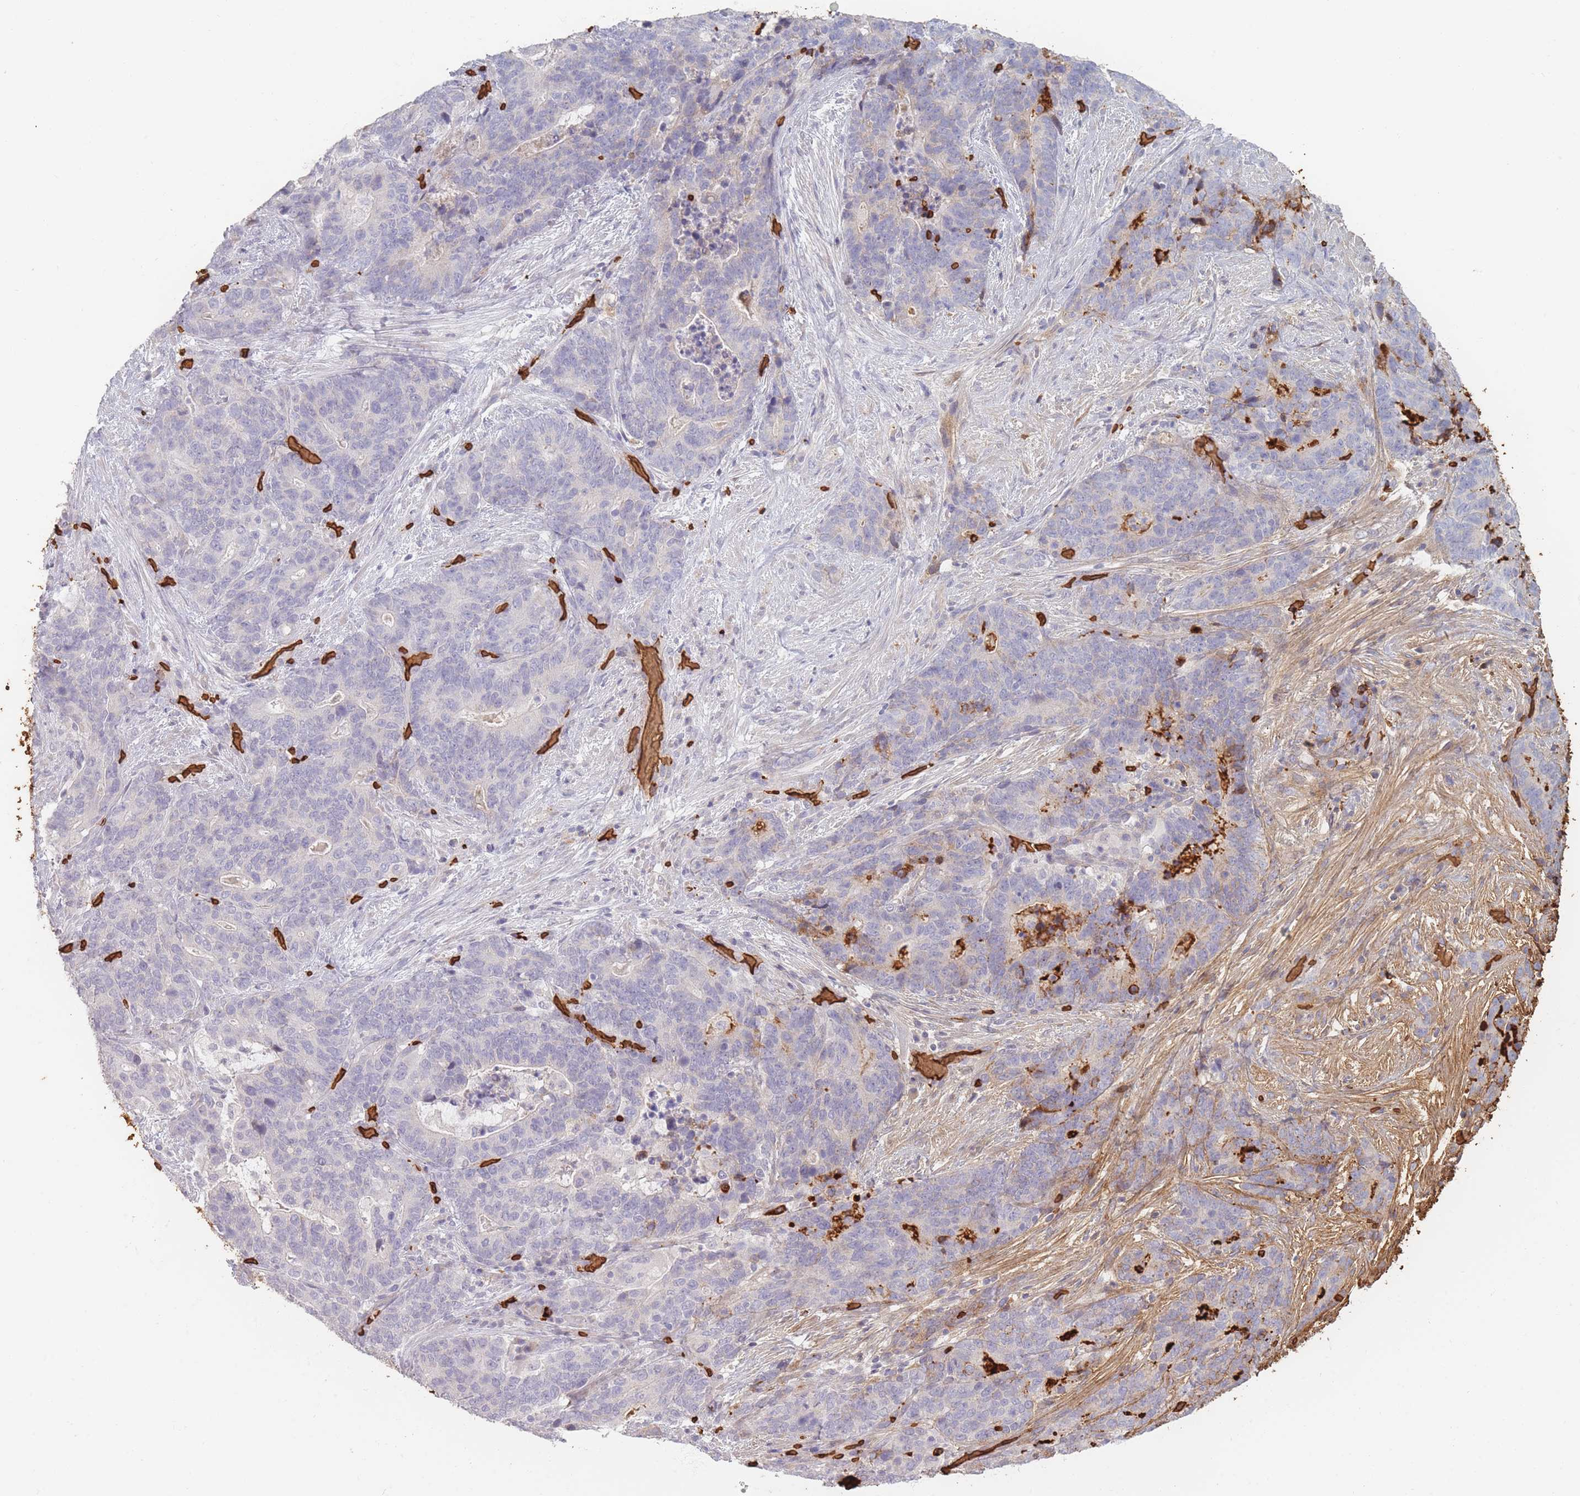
{"staining": {"intensity": "negative", "quantity": "none", "location": "none"}, "tissue": "stomach cancer", "cell_type": "Tumor cells", "image_type": "cancer", "snomed": [{"axis": "morphology", "description": "Normal tissue, NOS"}, {"axis": "morphology", "description": "Adenocarcinoma, NOS"}, {"axis": "topography", "description": "Stomach"}], "caption": "Tumor cells show no significant positivity in stomach cancer.", "gene": "SLC2A6", "patient": {"sex": "female", "age": 64}}